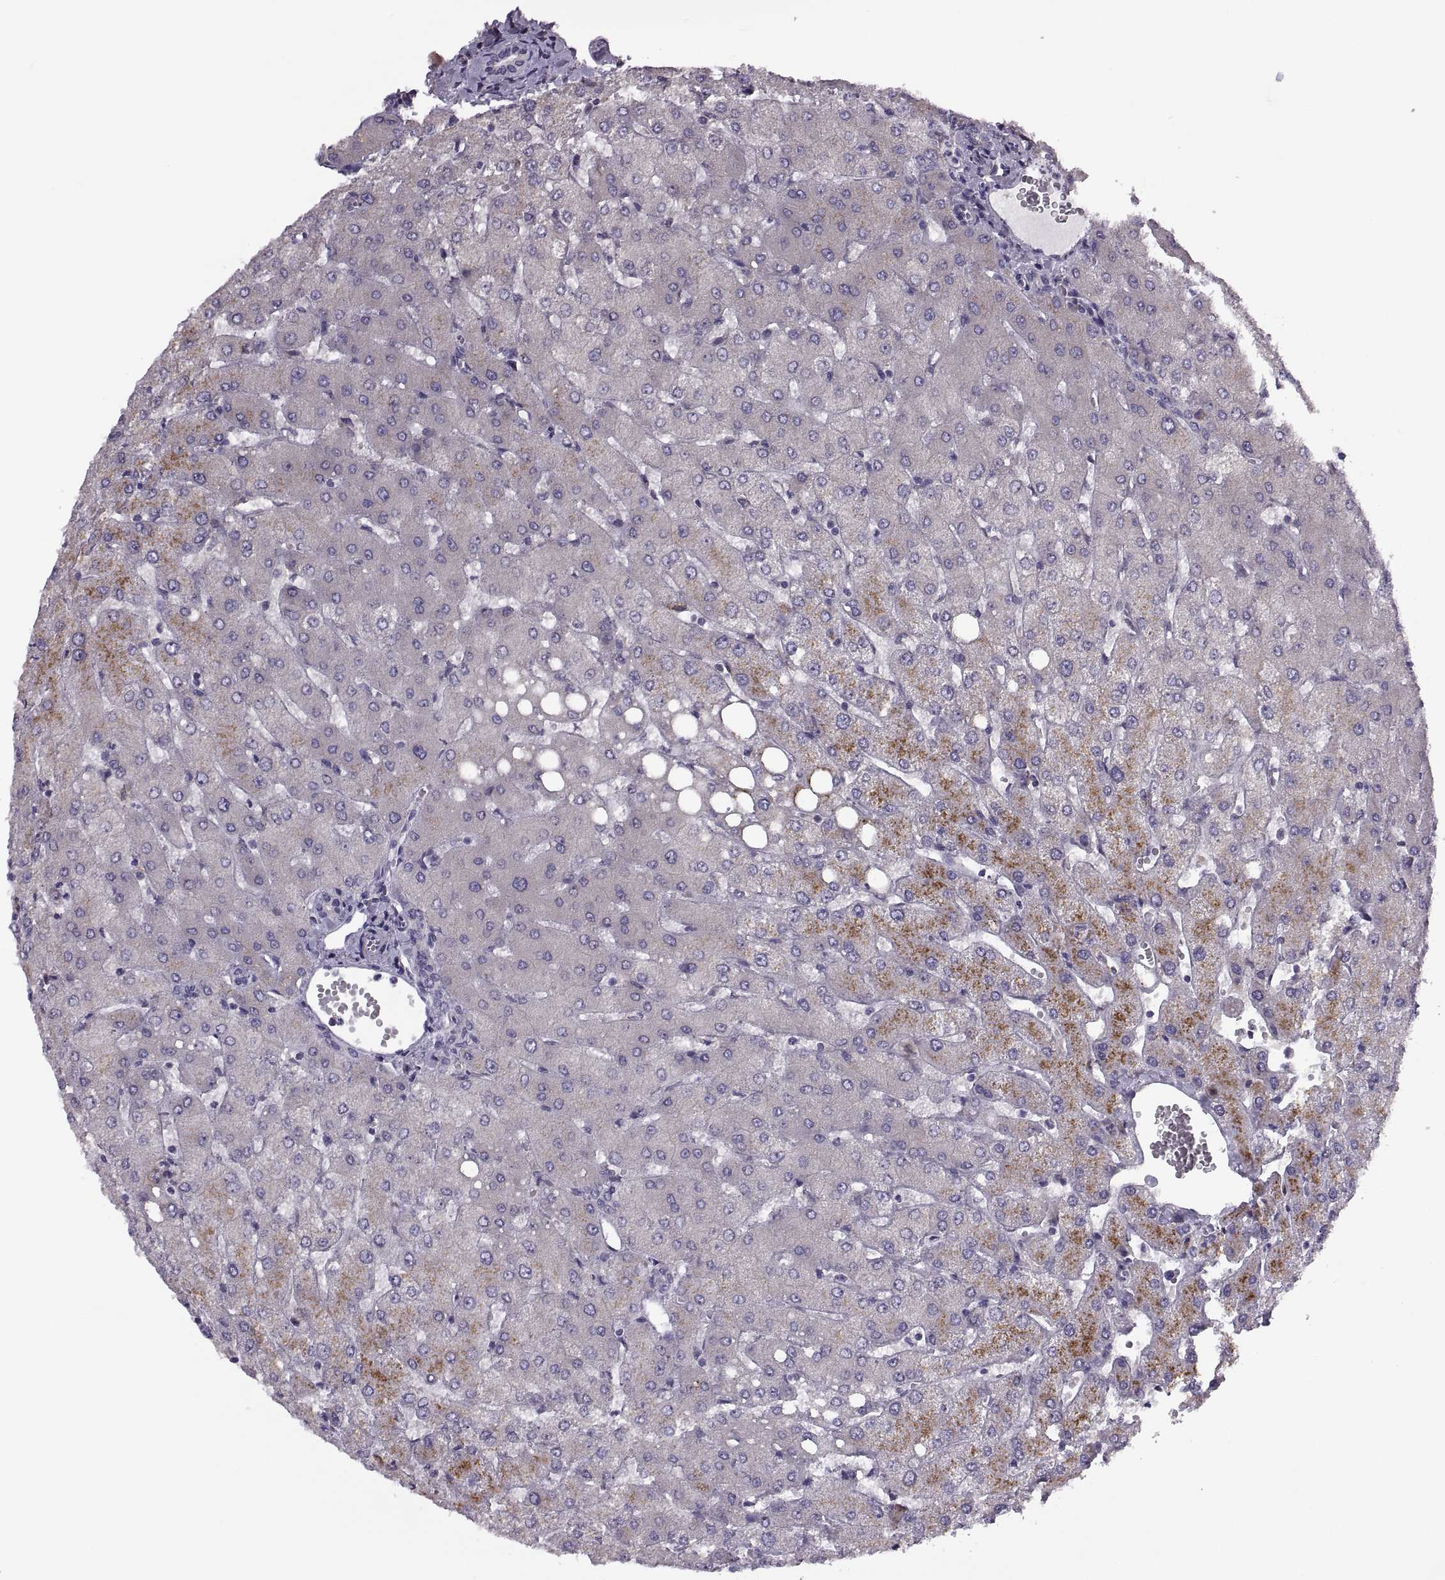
{"staining": {"intensity": "negative", "quantity": "none", "location": "none"}, "tissue": "liver", "cell_type": "Cholangiocytes", "image_type": "normal", "snomed": [{"axis": "morphology", "description": "Normal tissue, NOS"}, {"axis": "topography", "description": "Liver"}], "caption": "A high-resolution photomicrograph shows IHC staining of normal liver, which displays no significant expression in cholangiocytes. The staining is performed using DAB brown chromogen with nuclei counter-stained in using hematoxylin.", "gene": "LETM2", "patient": {"sex": "female", "age": 54}}